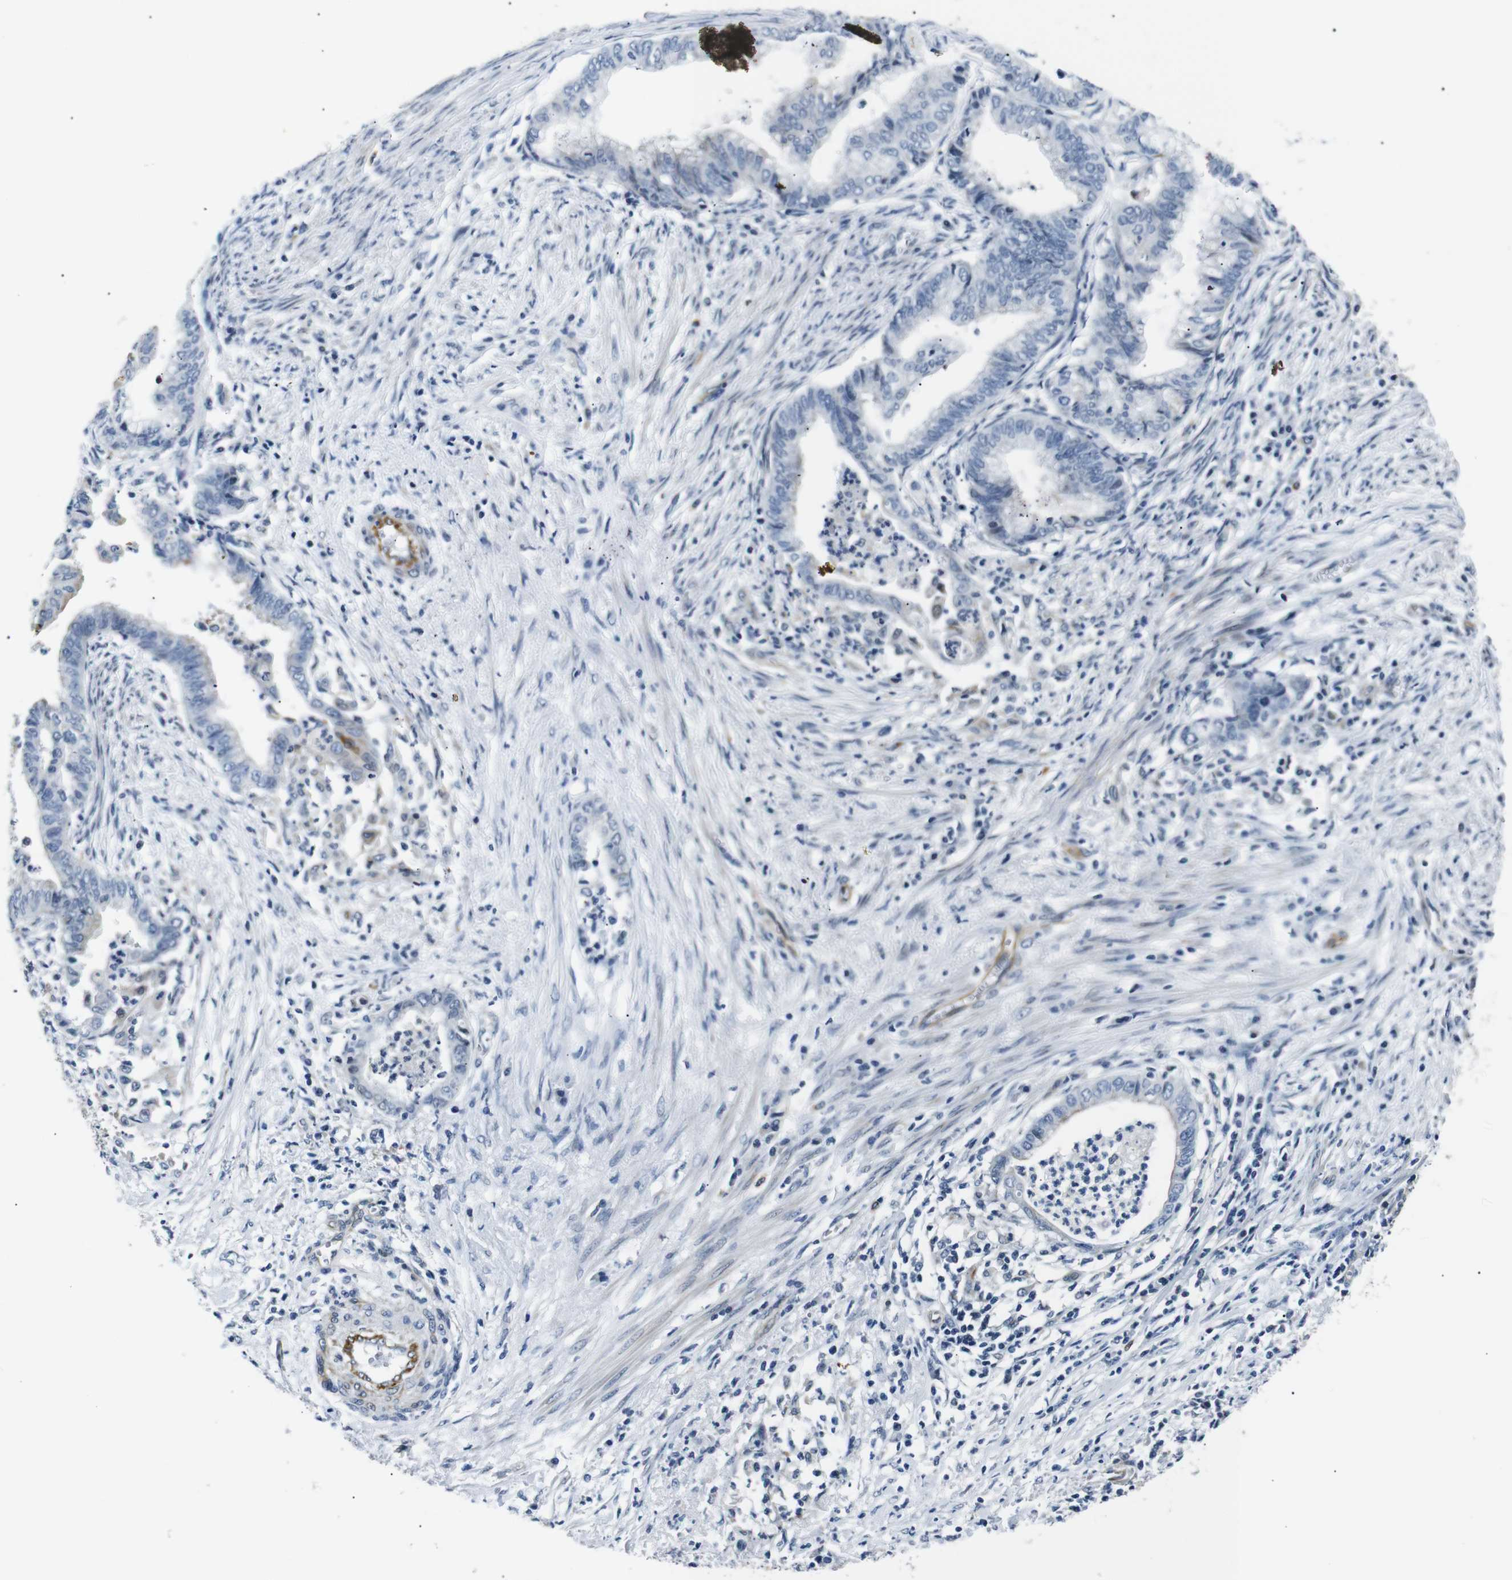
{"staining": {"intensity": "negative", "quantity": "none", "location": "none"}, "tissue": "endometrial cancer", "cell_type": "Tumor cells", "image_type": "cancer", "snomed": [{"axis": "morphology", "description": "Necrosis, NOS"}, {"axis": "morphology", "description": "Adenocarcinoma, NOS"}, {"axis": "topography", "description": "Endometrium"}], "caption": "Protein analysis of endometrial cancer demonstrates no significant staining in tumor cells.", "gene": "TAFA1", "patient": {"sex": "female", "age": 79}}